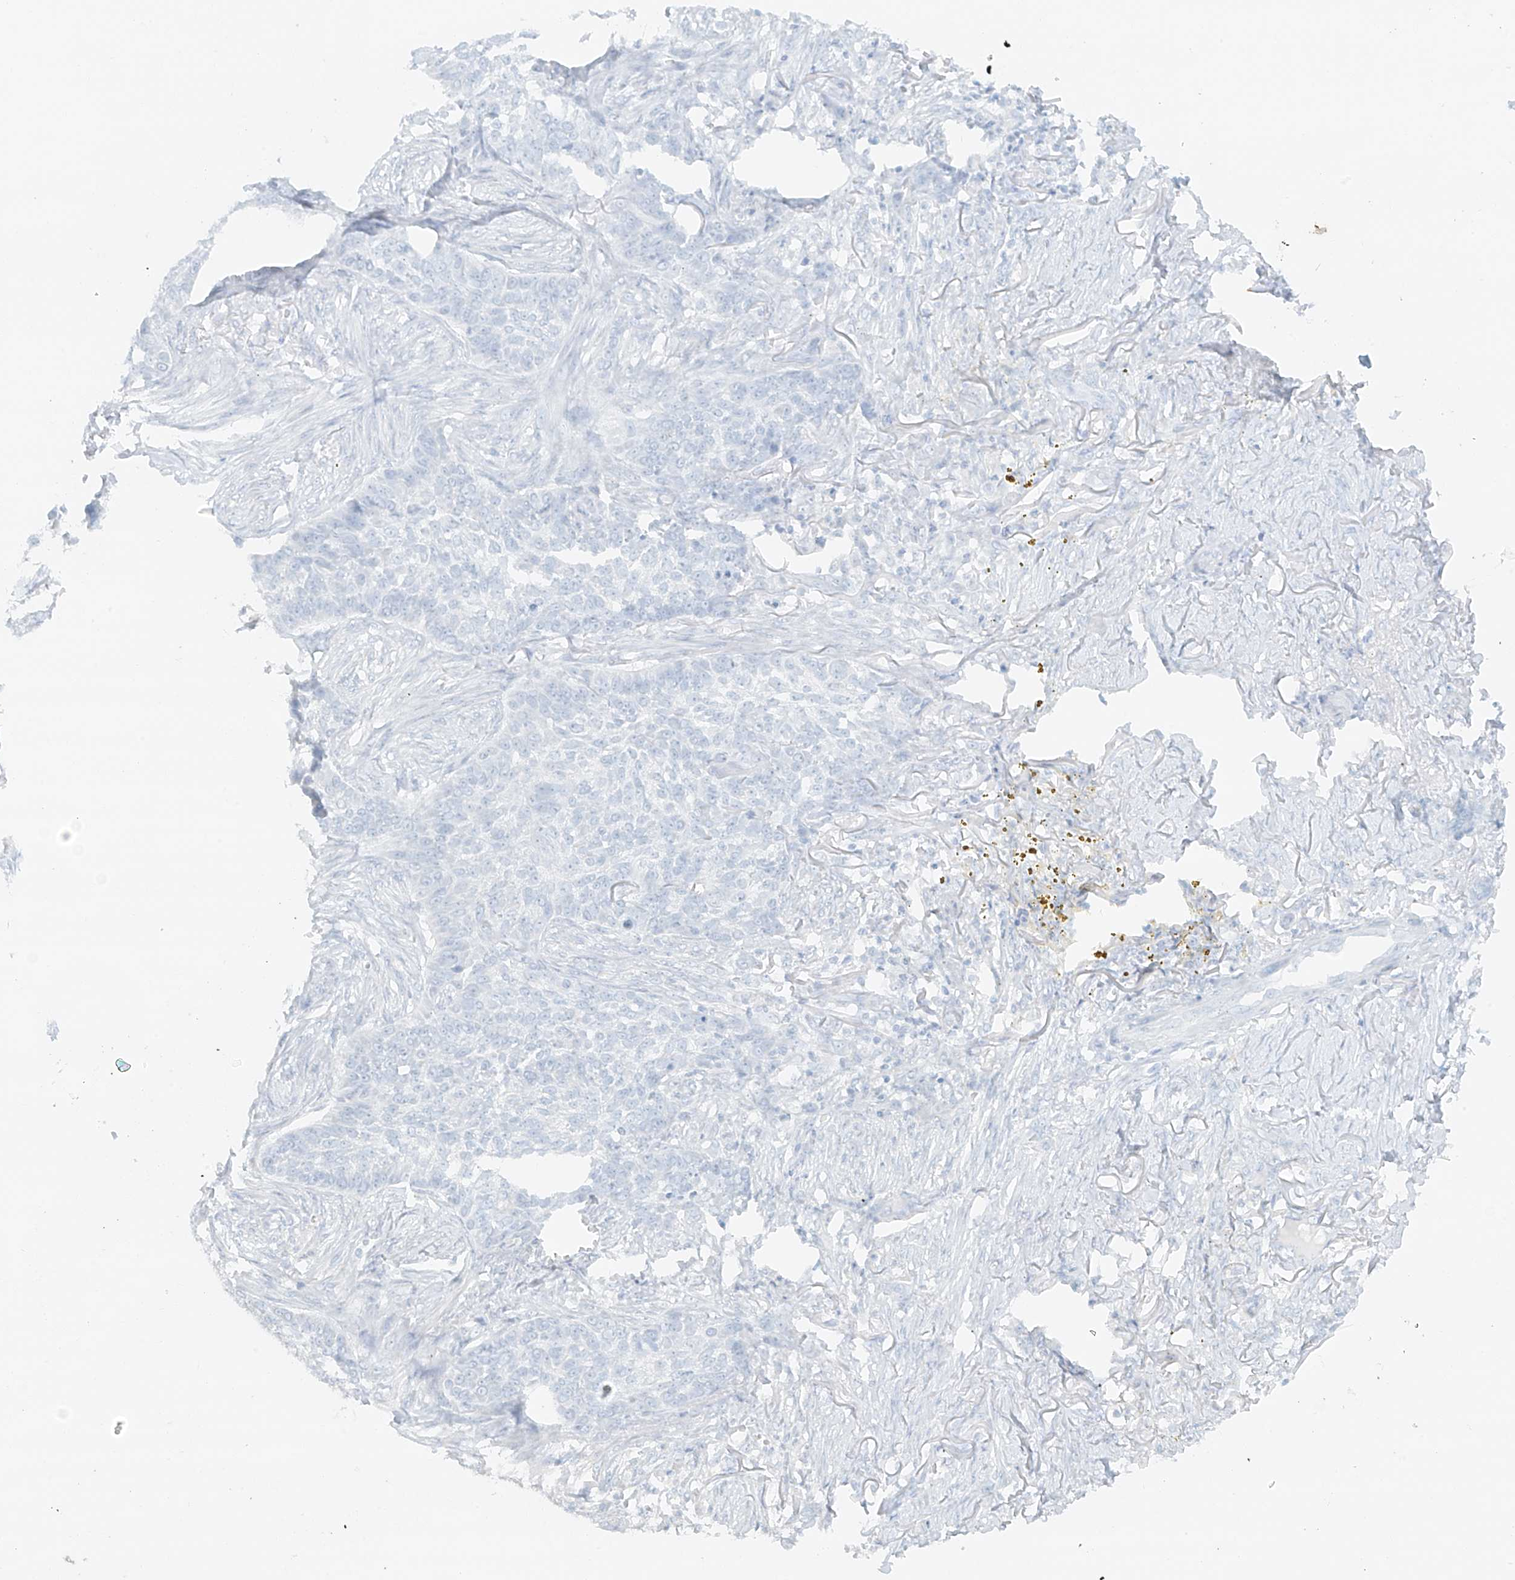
{"staining": {"intensity": "negative", "quantity": "none", "location": "none"}, "tissue": "skin cancer", "cell_type": "Tumor cells", "image_type": "cancer", "snomed": [{"axis": "morphology", "description": "Basal cell carcinoma"}, {"axis": "topography", "description": "Skin"}], "caption": "Image shows no protein staining in tumor cells of skin cancer tissue.", "gene": "ANKZF1", "patient": {"sex": "male", "age": 85}}